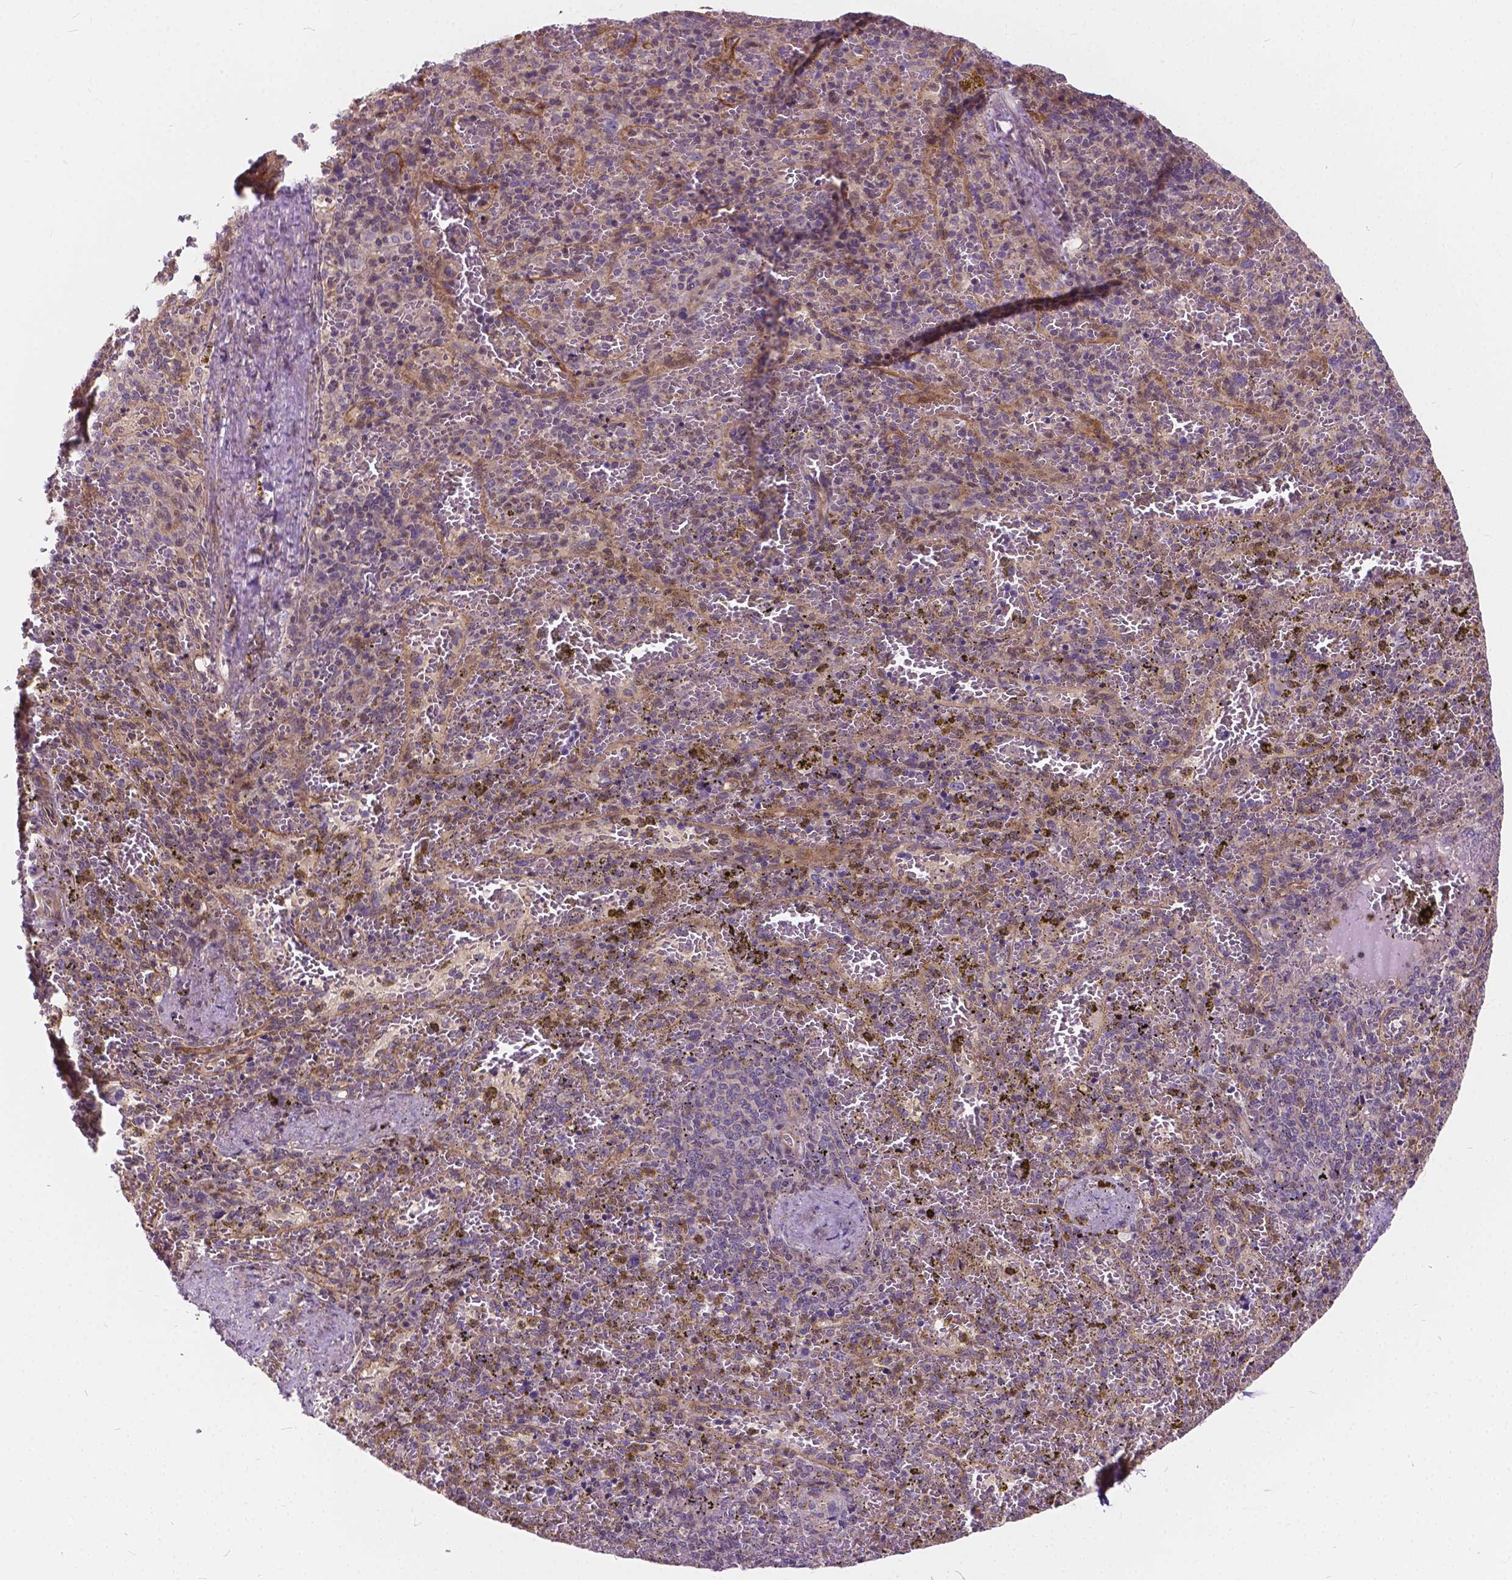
{"staining": {"intensity": "moderate", "quantity": "25%-75%", "location": "cytoplasmic/membranous"}, "tissue": "spleen", "cell_type": "Cells in red pulp", "image_type": "normal", "snomed": [{"axis": "morphology", "description": "Normal tissue, NOS"}, {"axis": "topography", "description": "Spleen"}], "caption": "About 25%-75% of cells in red pulp in benign human spleen reveal moderate cytoplasmic/membranous protein staining as visualized by brown immunohistochemical staining.", "gene": "INPP5E", "patient": {"sex": "female", "age": 50}}